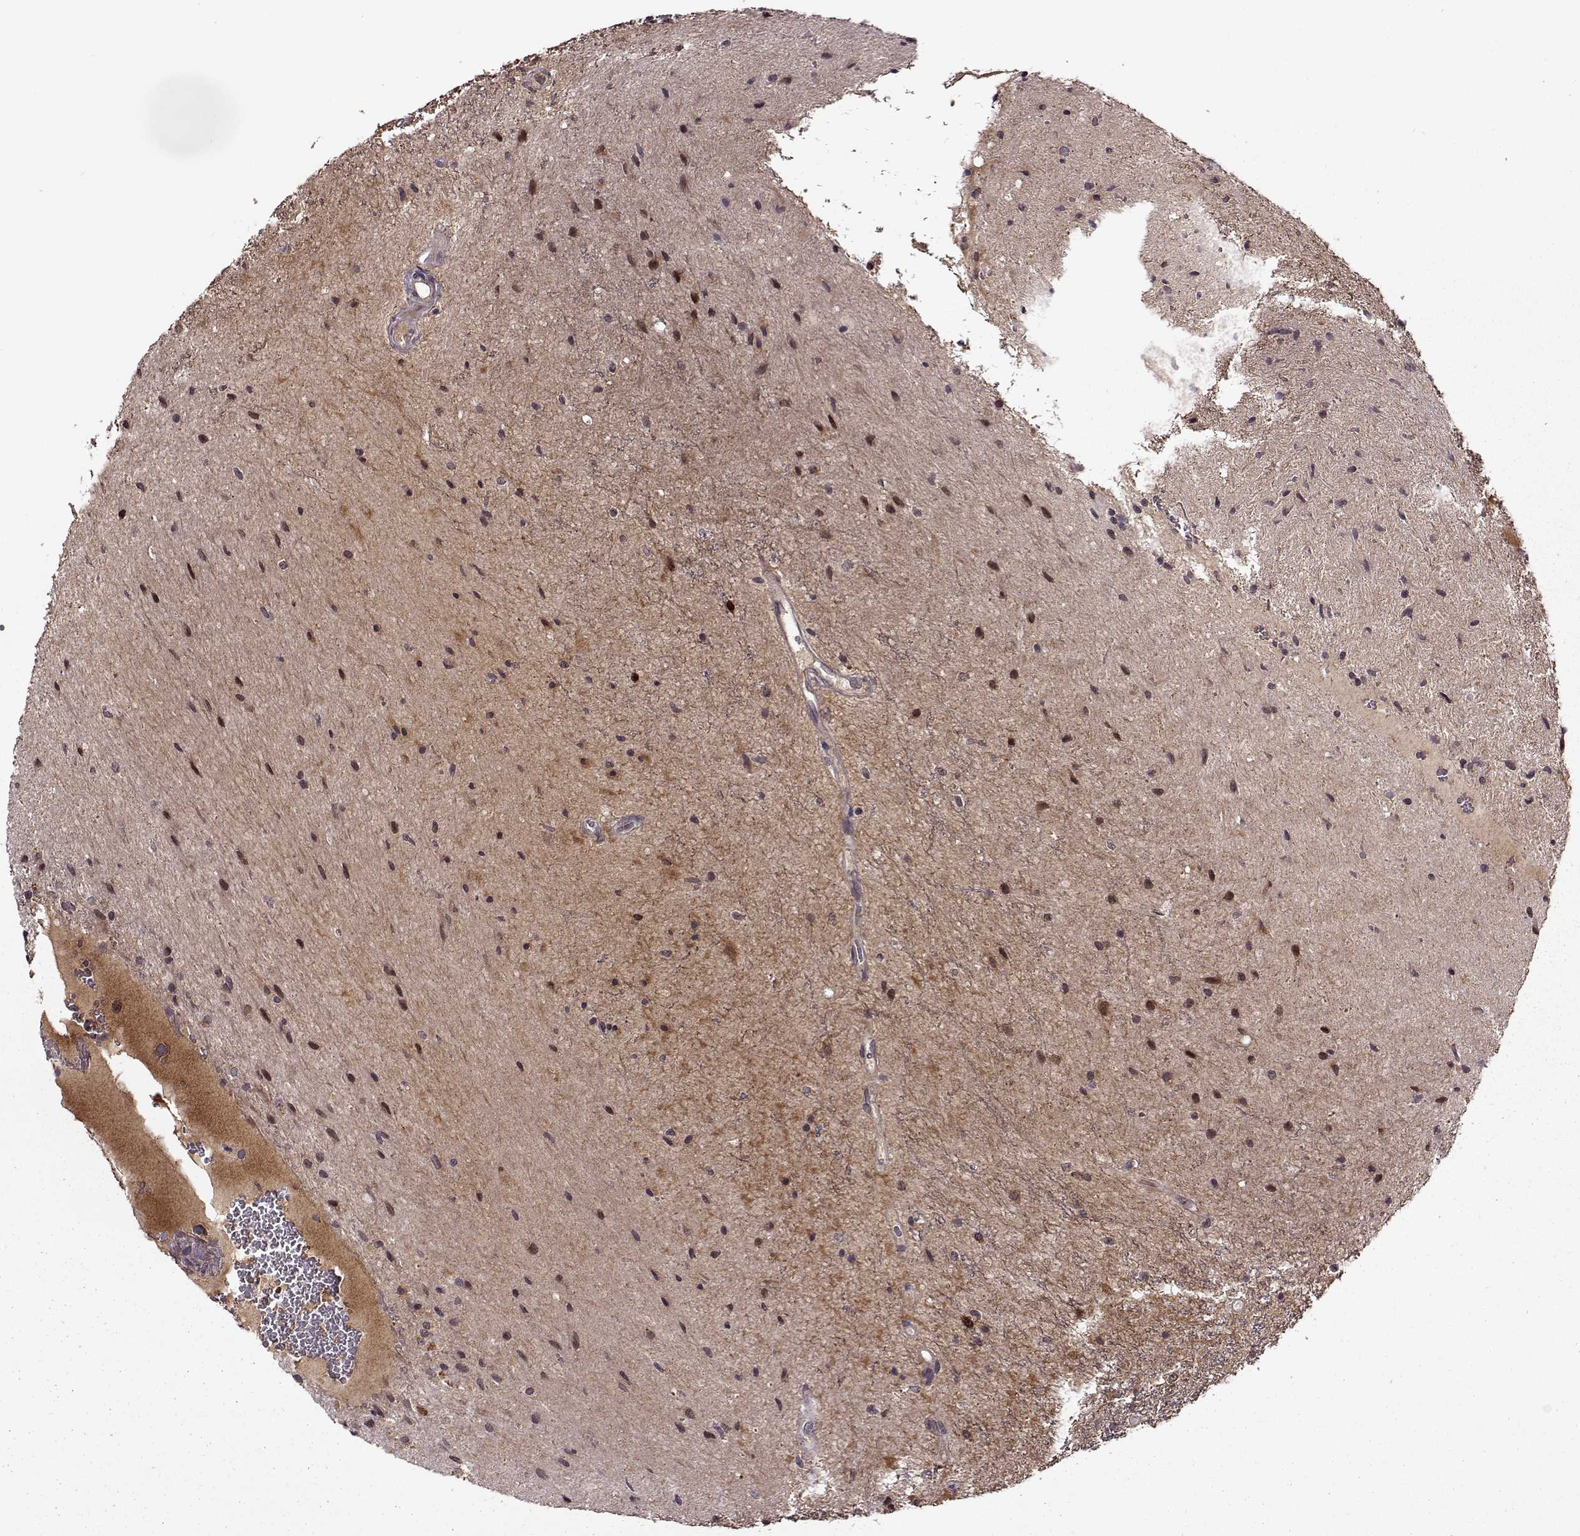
{"staining": {"intensity": "weak", "quantity": "25%-75%", "location": "cytoplasmic/membranous,nuclear"}, "tissue": "glioma", "cell_type": "Tumor cells", "image_type": "cancer", "snomed": [{"axis": "morphology", "description": "Glioma, malignant, Low grade"}, {"axis": "topography", "description": "Cerebellum"}], "caption": "Protein staining displays weak cytoplasmic/membranous and nuclear expression in about 25%-75% of tumor cells in malignant glioma (low-grade). (Brightfield microscopy of DAB IHC at high magnification).", "gene": "MAIP1", "patient": {"sex": "female", "age": 14}}